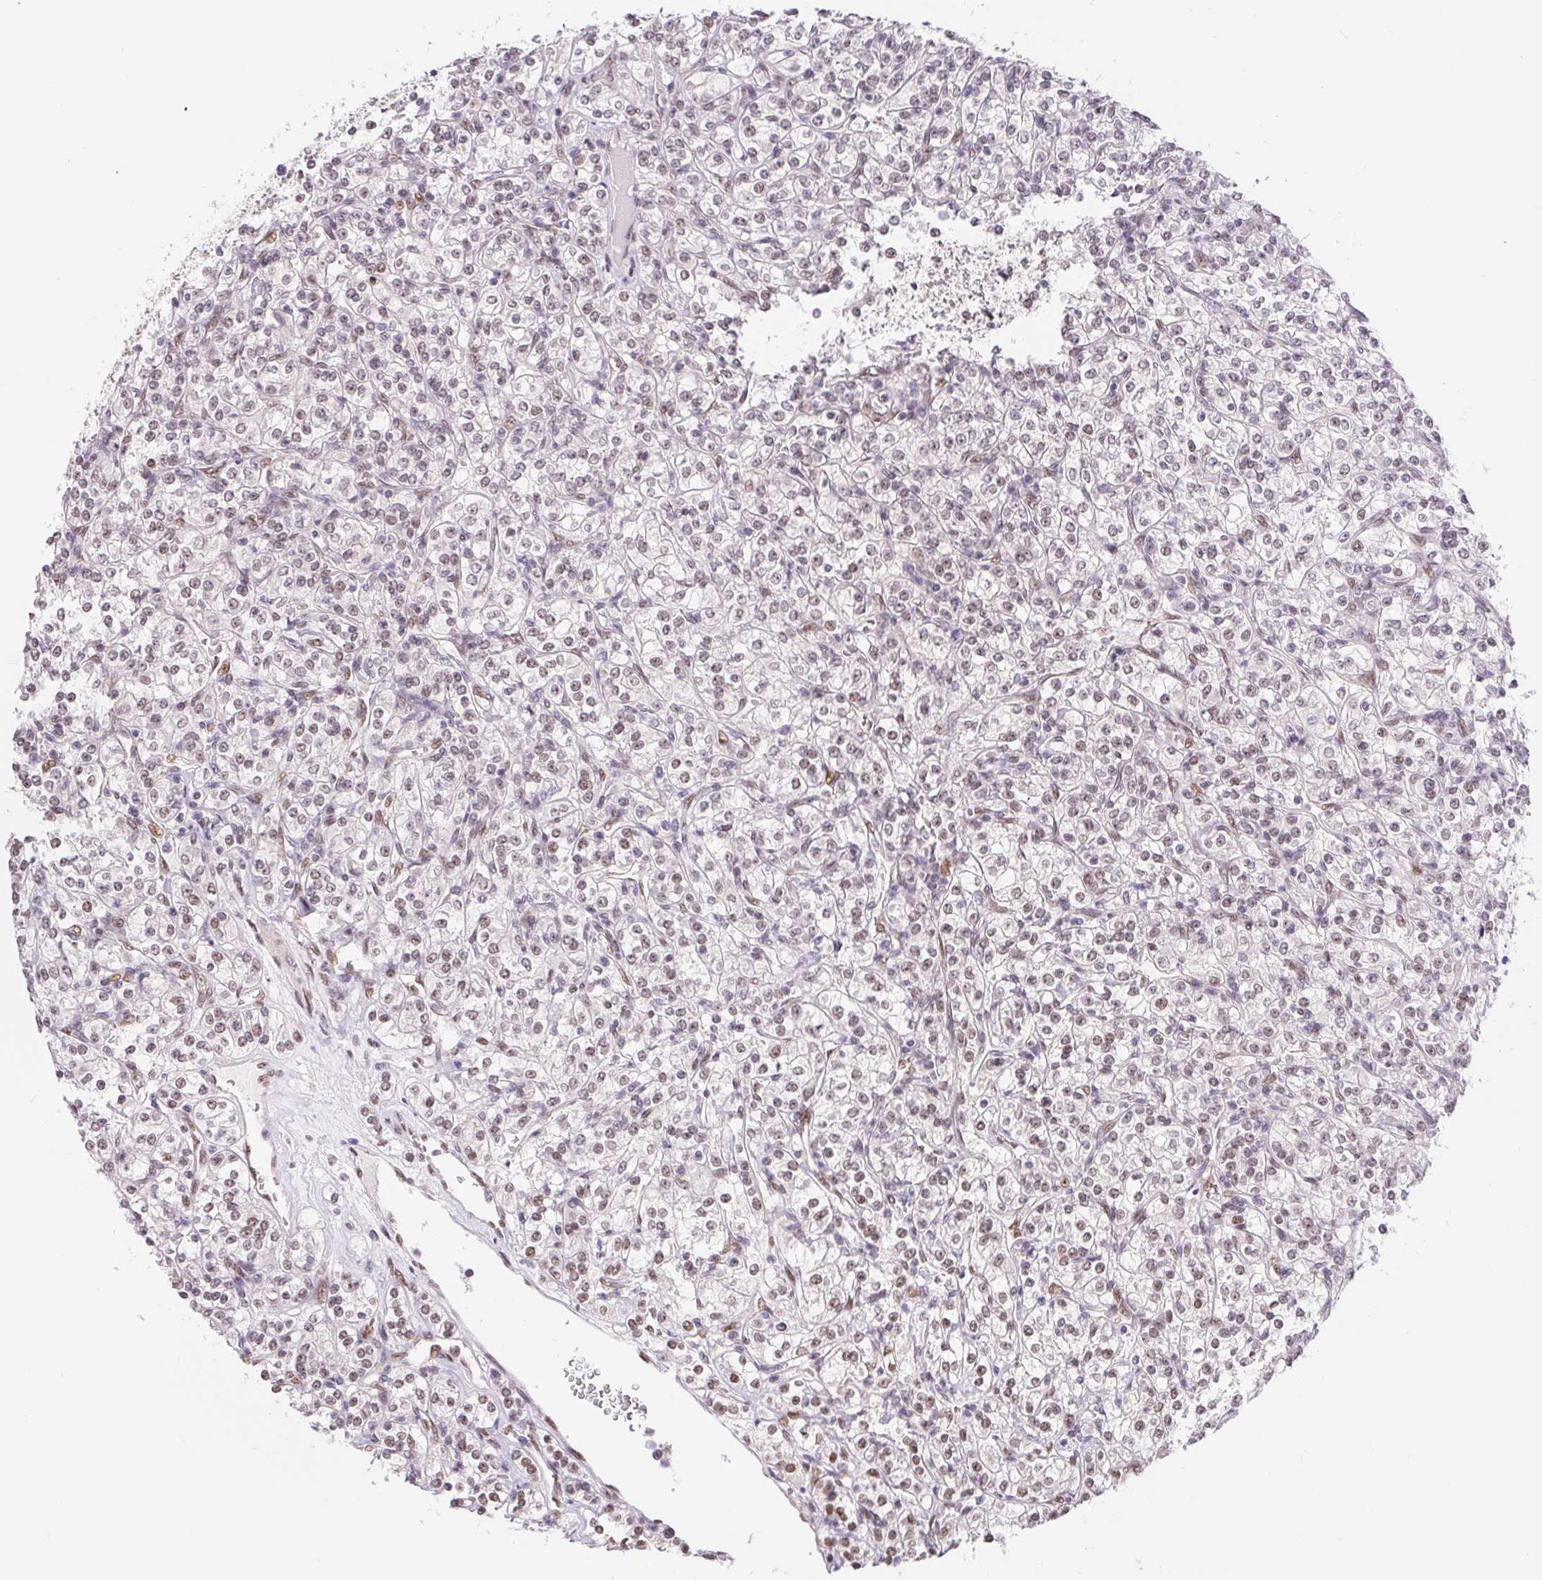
{"staining": {"intensity": "weak", "quantity": ">75%", "location": "nuclear"}, "tissue": "renal cancer", "cell_type": "Tumor cells", "image_type": "cancer", "snomed": [{"axis": "morphology", "description": "Adenocarcinoma, NOS"}, {"axis": "topography", "description": "Kidney"}], "caption": "Renal cancer stained with DAB (3,3'-diaminobenzidine) IHC displays low levels of weak nuclear positivity in approximately >75% of tumor cells.", "gene": "CAND1", "patient": {"sex": "male", "age": 77}}